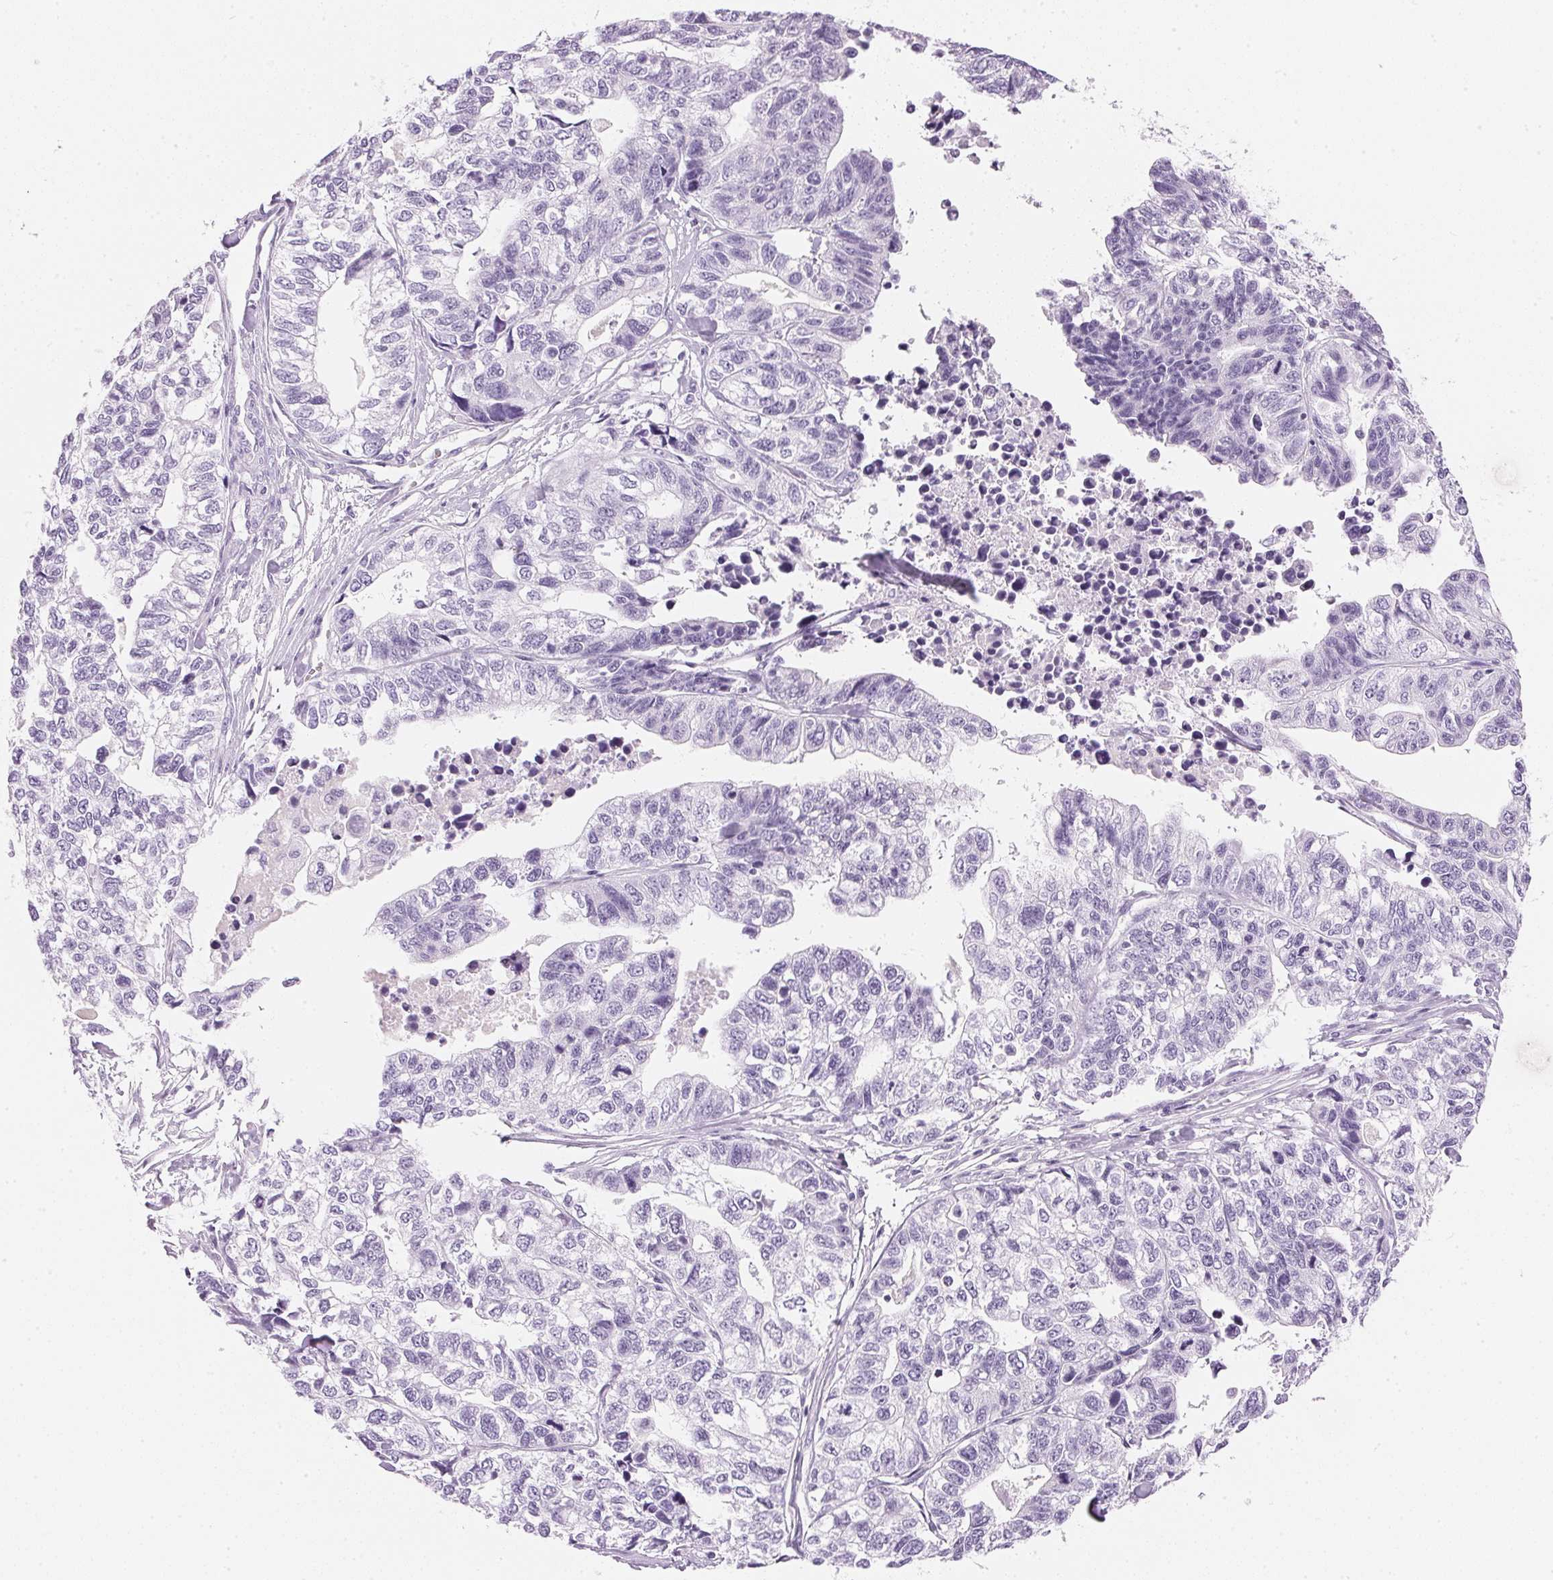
{"staining": {"intensity": "negative", "quantity": "none", "location": "none"}, "tissue": "stomach cancer", "cell_type": "Tumor cells", "image_type": "cancer", "snomed": [{"axis": "morphology", "description": "Adenocarcinoma, NOS"}, {"axis": "topography", "description": "Stomach, upper"}], "caption": "Stomach cancer (adenocarcinoma) stained for a protein using IHC demonstrates no expression tumor cells.", "gene": "IGFBP1", "patient": {"sex": "female", "age": 67}}